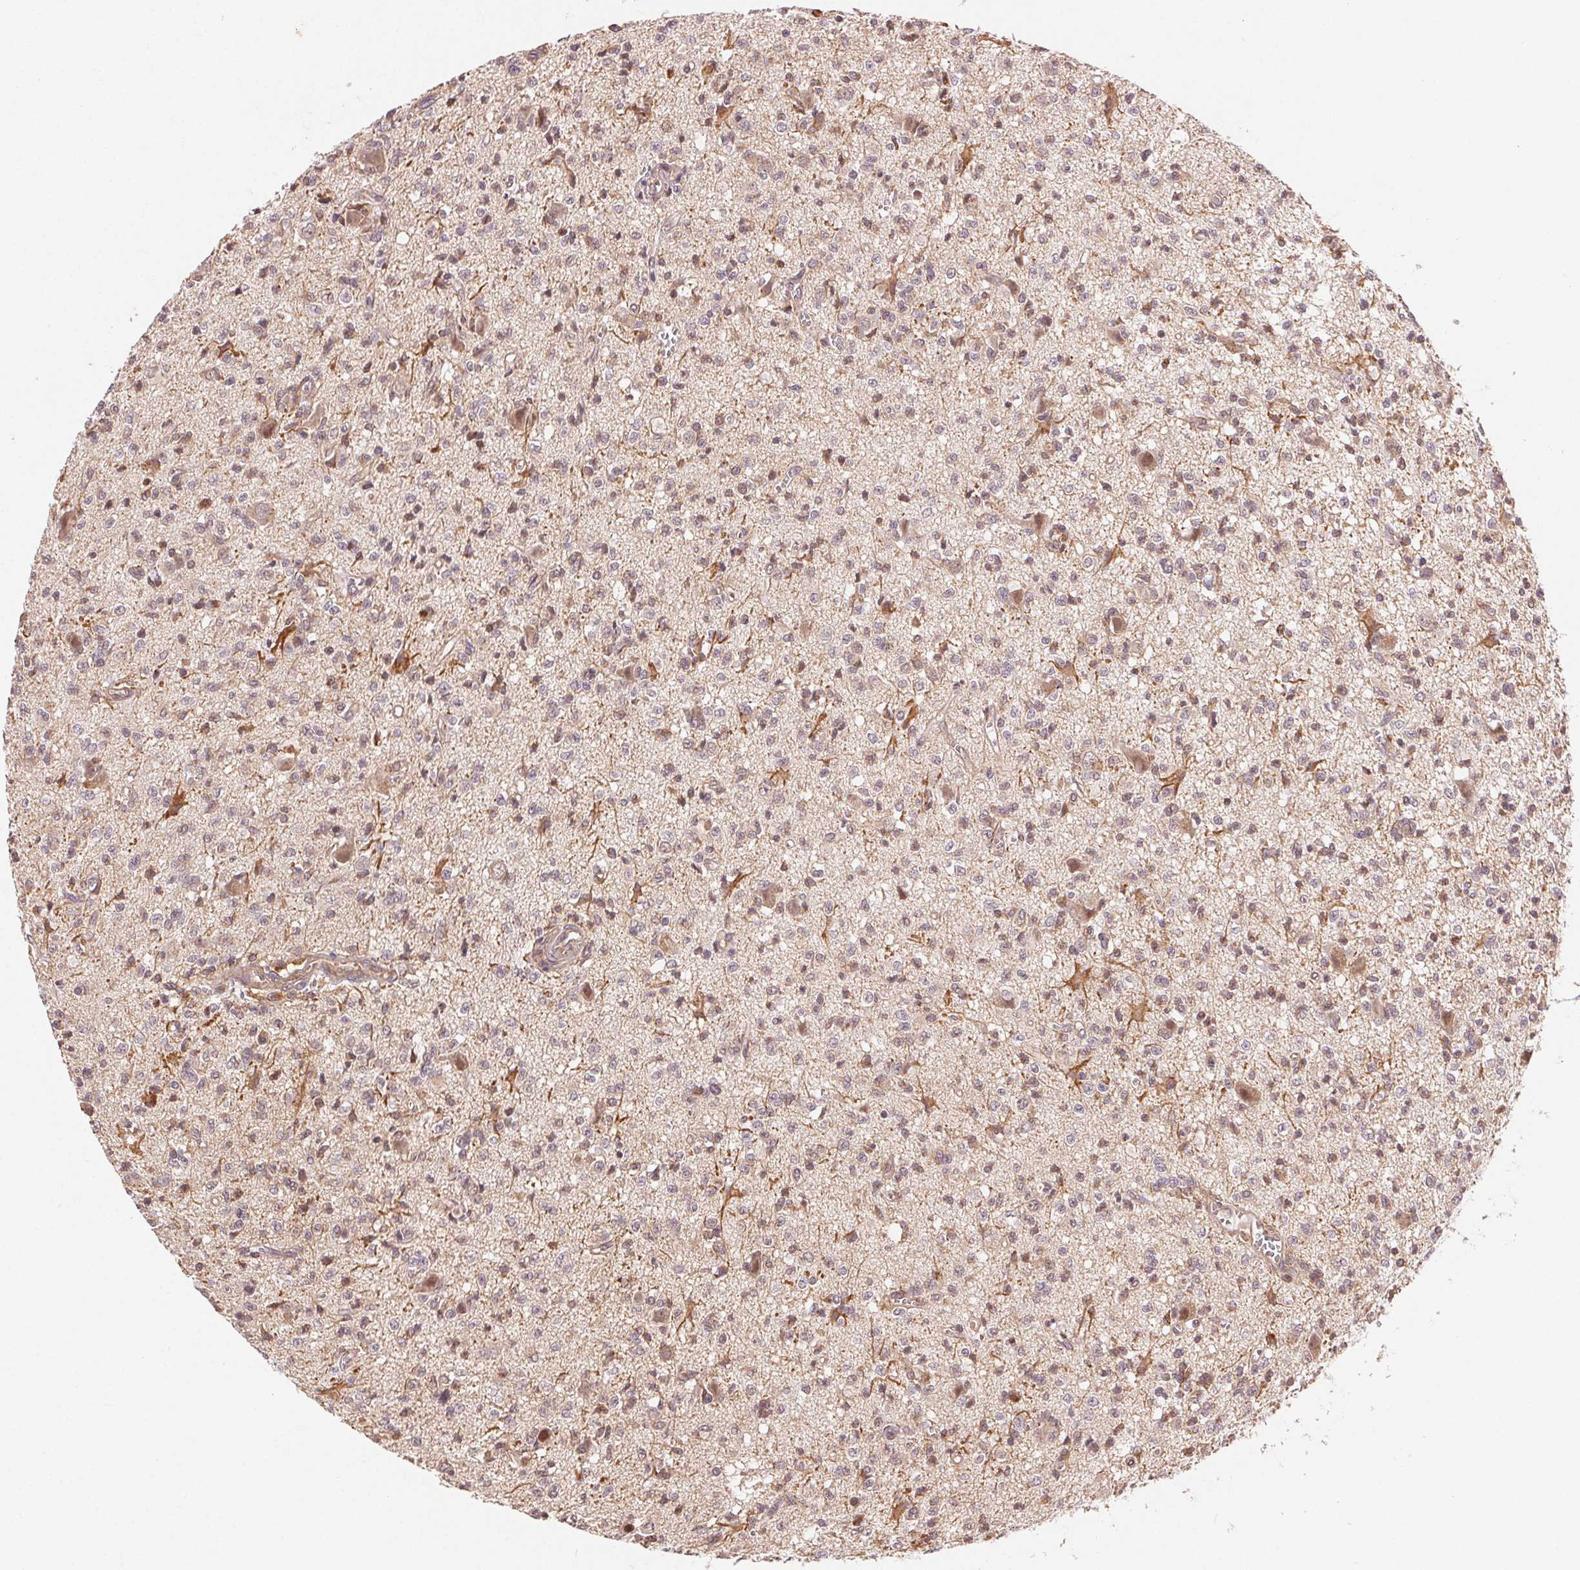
{"staining": {"intensity": "weak", "quantity": ">75%", "location": "cytoplasmic/membranous"}, "tissue": "glioma", "cell_type": "Tumor cells", "image_type": "cancer", "snomed": [{"axis": "morphology", "description": "Glioma, malignant, Low grade"}, {"axis": "topography", "description": "Brain"}], "caption": "Immunohistochemistry micrograph of human glioma stained for a protein (brown), which displays low levels of weak cytoplasmic/membranous staining in about >75% of tumor cells.", "gene": "KLHL15", "patient": {"sex": "male", "age": 64}}